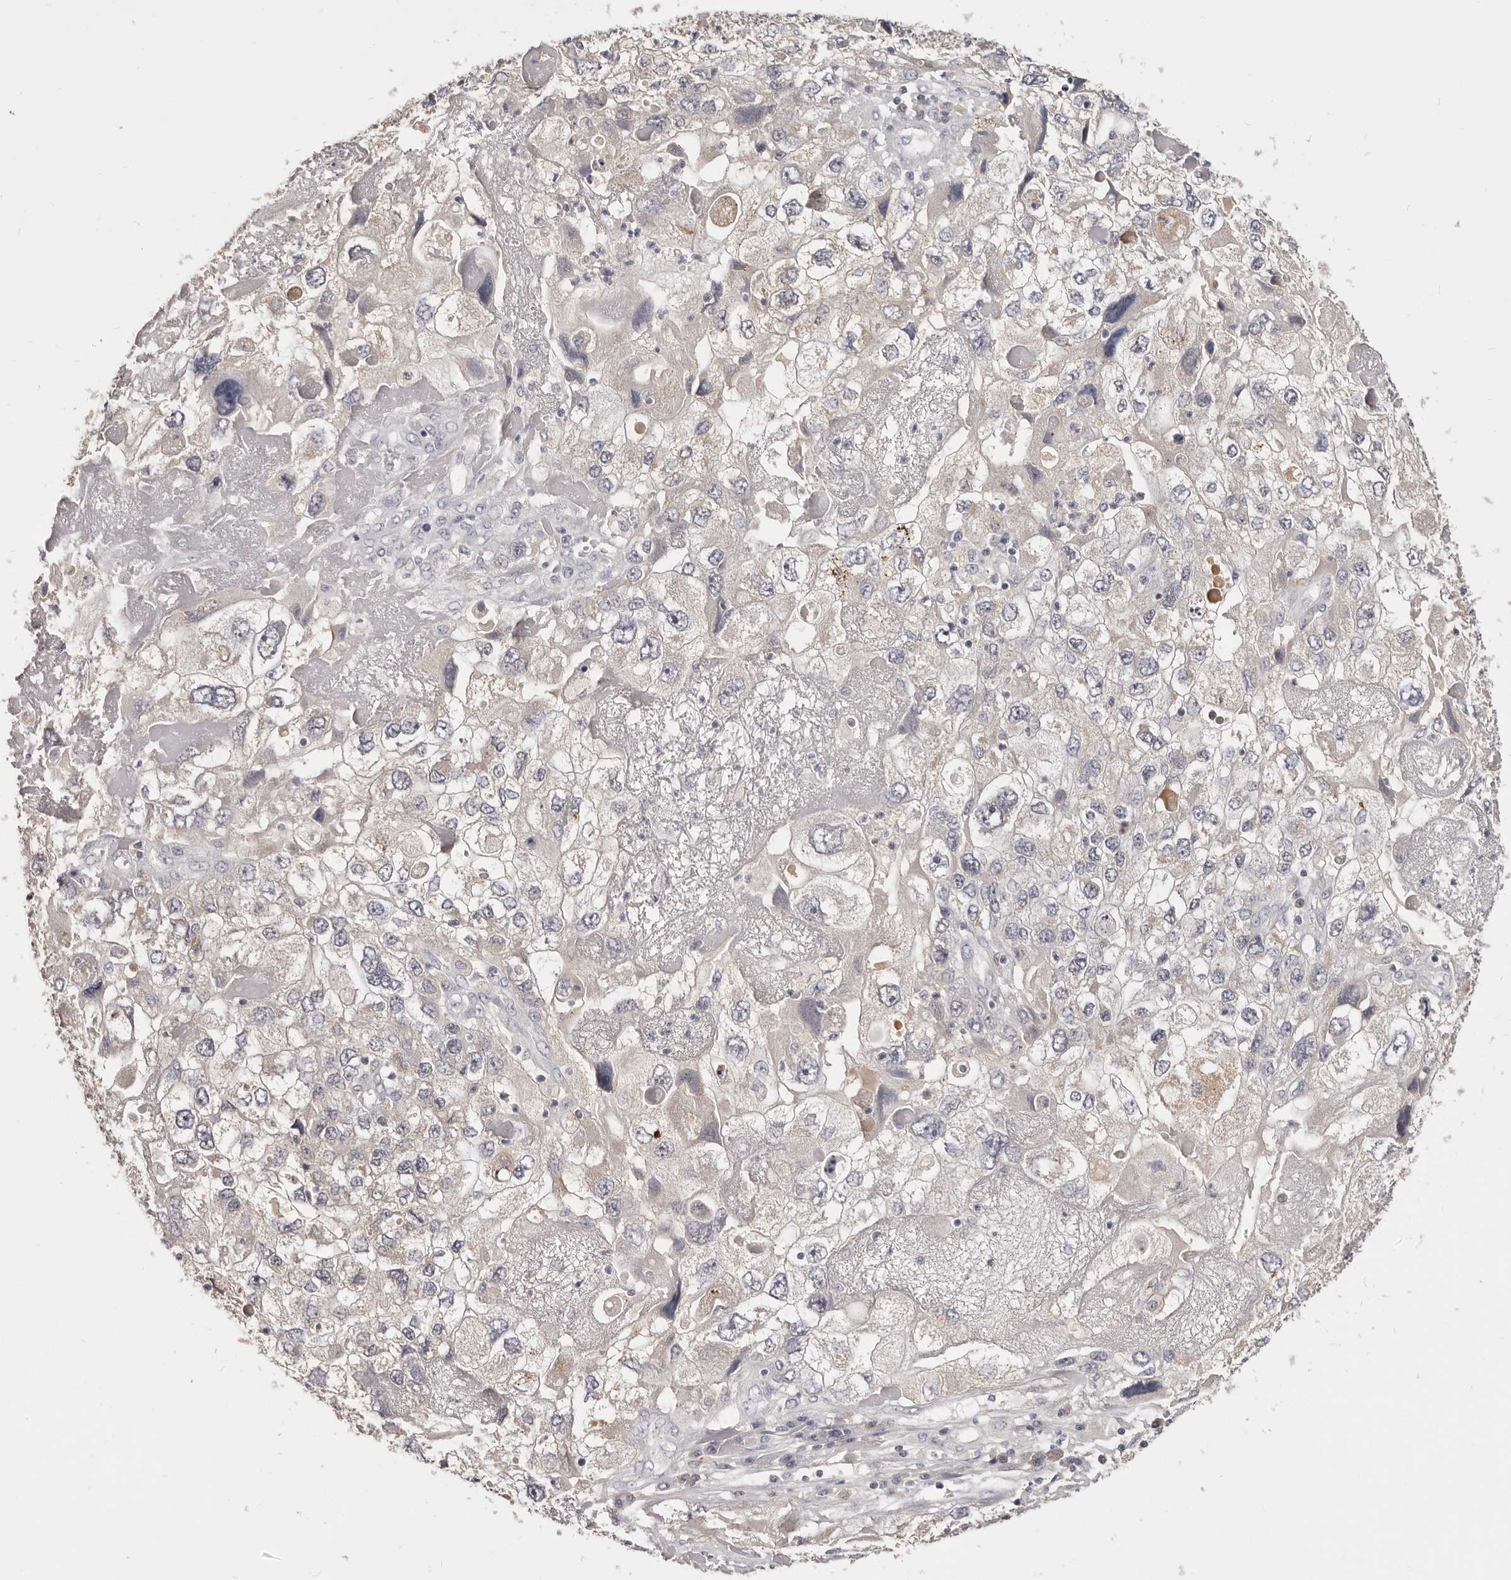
{"staining": {"intensity": "negative", "quantity": "none", "location": "none"}, "tissue": "endometrial cancer", "cell_type": "Tumor cells", "image_type": "cancer", "snomed": [{"axis": "morphology", "description": "Adenocarcinoma, NOS"}, {"axis": "topography", "description": "Endometrium"}], "caption": "An image of human endometrial cancer (adenocarcinoma) is negative for staining in tumor cells.", "gene": "TSPAN13", "patient": {"sex": "female", "age": 49}}